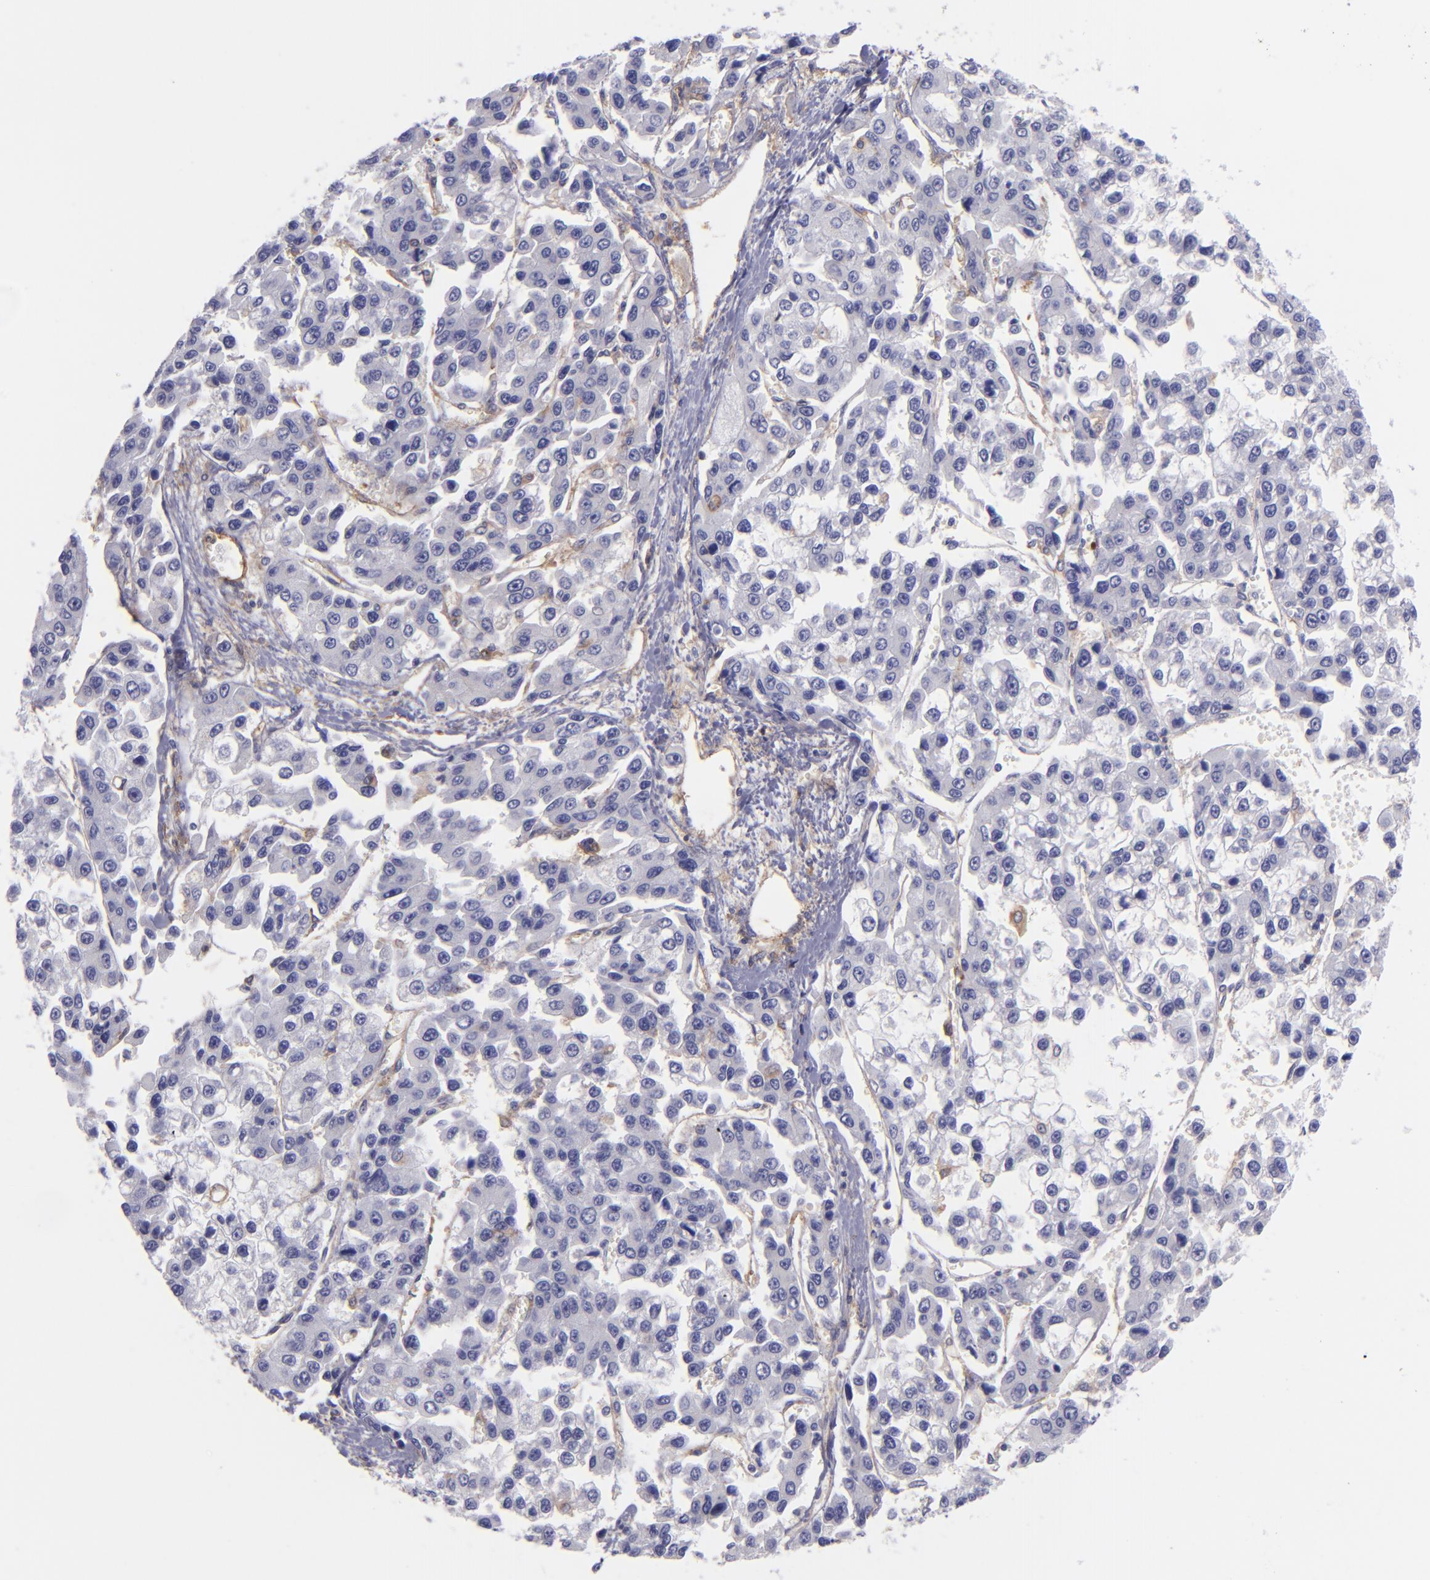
{"staining": {"intensity": "negative", "quantity": "none", "location": "none"}, "tissue": "liver cancer", "cell_type": "Tumor cells", "image_type": "cancer", "snomed": [{"axis": "morphology", "description": "Carcinoma, Hepatocellular, NOS"}, {"axis": "topography", "description": "Liver"}], "caption": "The photomicrograph exhibits no significant expression in tumor cells of liver cancer.", "gene": "ENTPD1", "patient": {"sex": "female", "age": 66}}